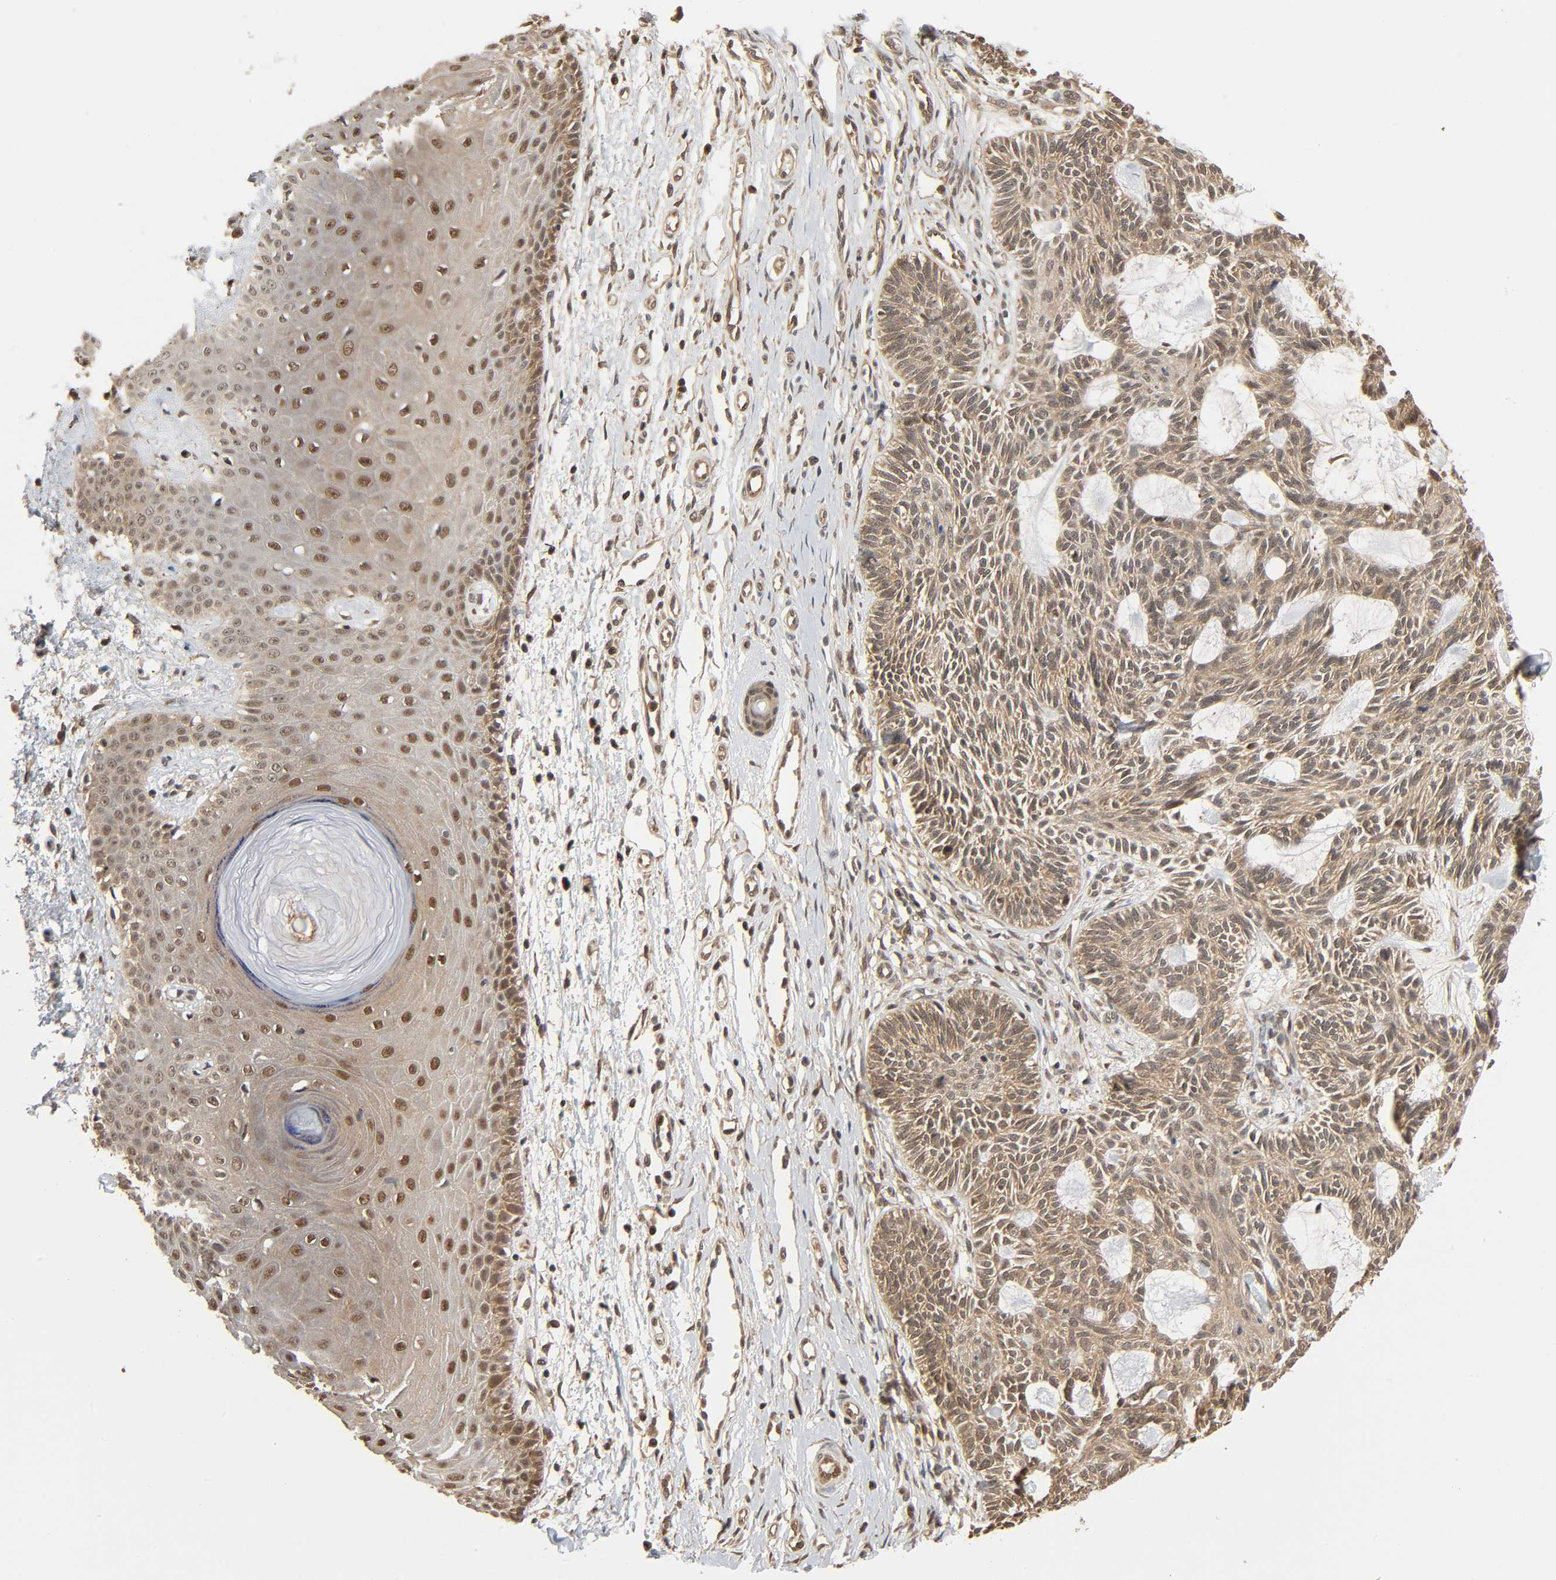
{"staining": {"intensity": "moderate", "quantity": "25%-75%", "location": "cytoplasmic/membranous,nuclear"}, "tissue": "skin cancer", "cell_type": "Tumor cells", "image_type": "cancer", "snomed": [{"axis": "morphology", "description": "Basal cell carcinoma"}, {"axis": "topography", "description": "Skin"}], "caption": "Tumor cells show medium levels of moderate cytoplasmic/membranous and nuclear positivity in about 25%-75% of cells in human skin basal cell carcinoma.", "gene": "NEDD8", "patient": {"sex": "male", "age": 67}}